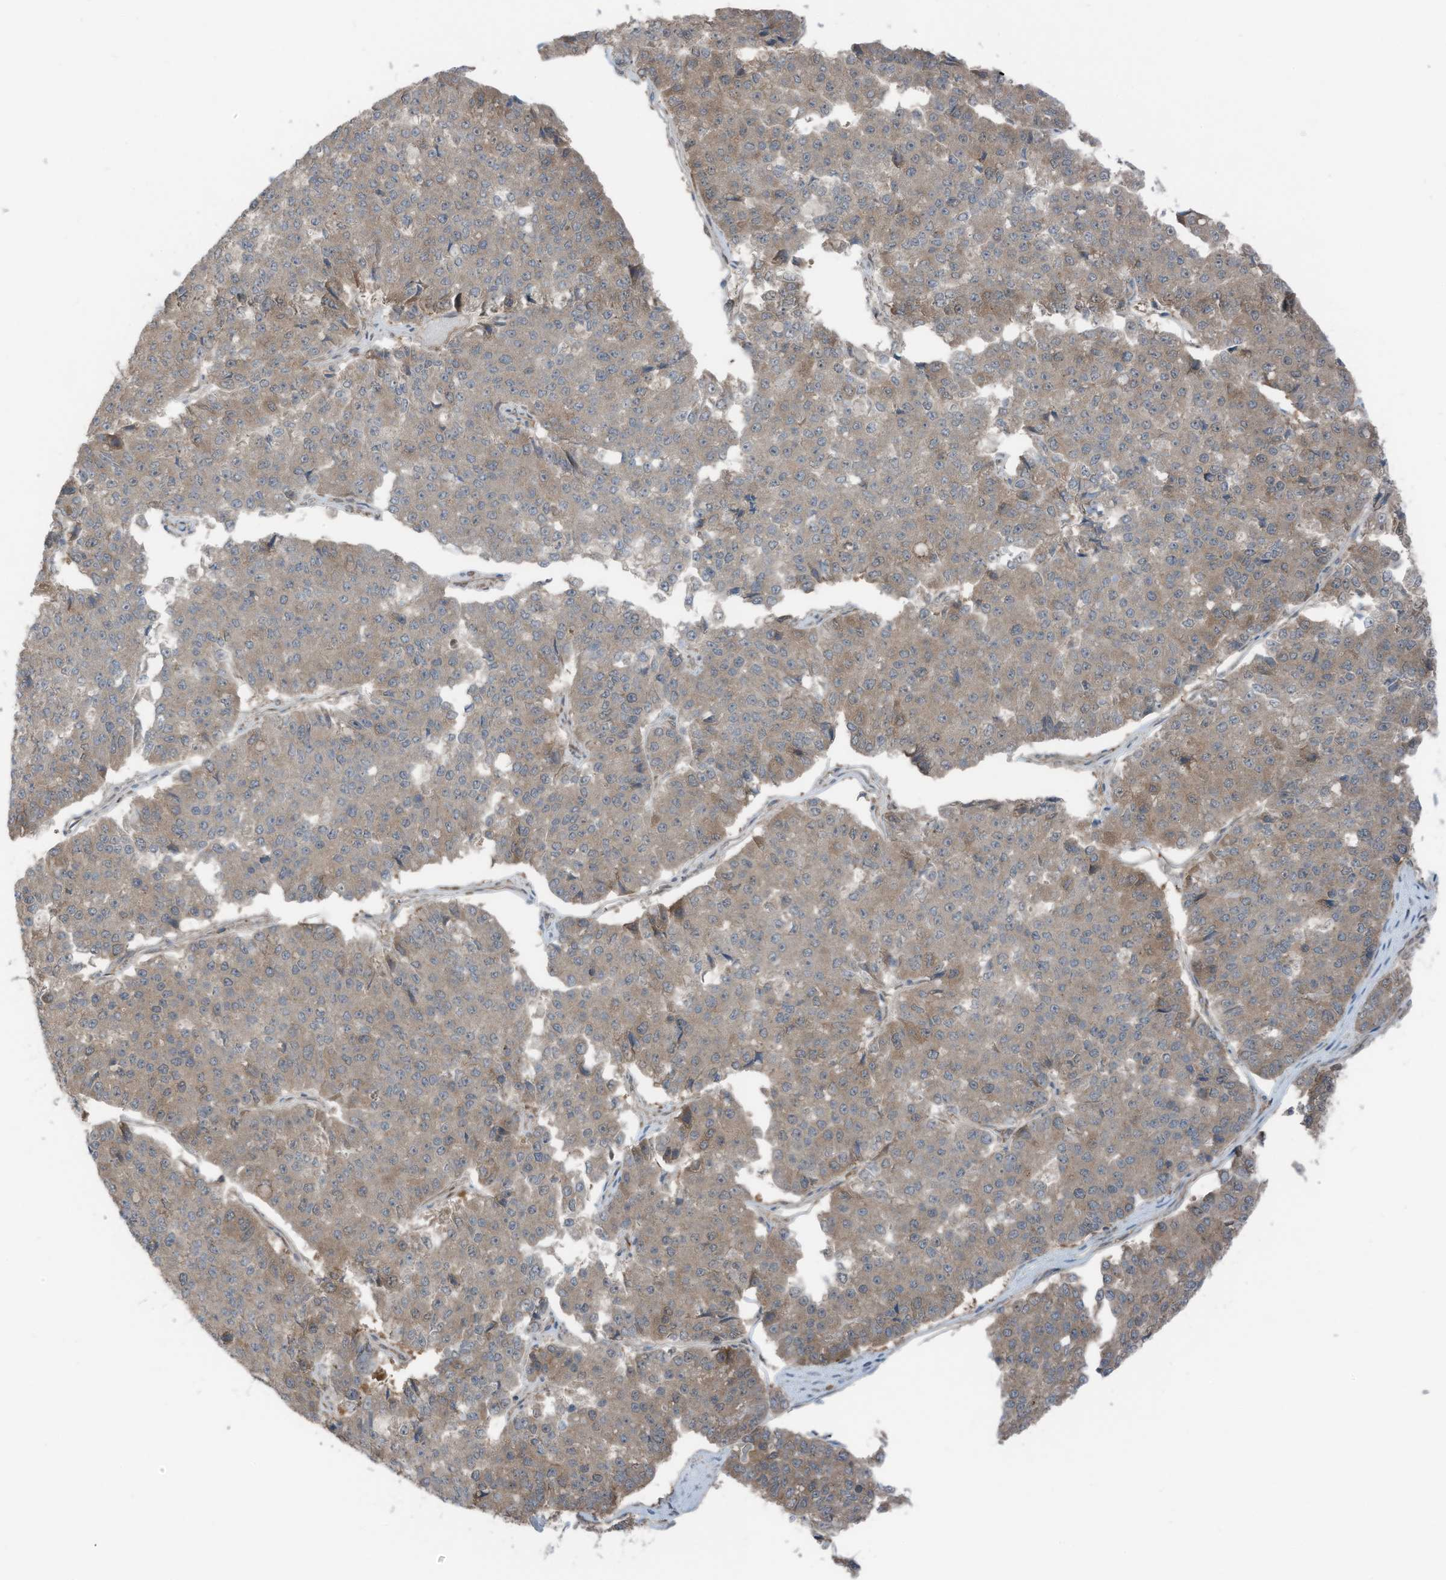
{"staining": {"intensity": "weak", "quantity": "25%-75%", "location": "cytoplasmic/membranous"}, "tissue": "pancreatic cancer", "cell_type": "Tumor cells", "image_type": "cancer", "snomed": [{"axis": "morphology", "description": "Adenocarcinoma, NOS"}, {"axis": "topography", "description": "Pancreas"}], "caption": "The immunohistochemical stain shows weak cytoplasmic/membranous expression in tumor cells of pancreatic cancer tissue. Nuclei are stained in blue.", "gene": "TXNDC9", "patient": {"sex": "male", "age": 50}}